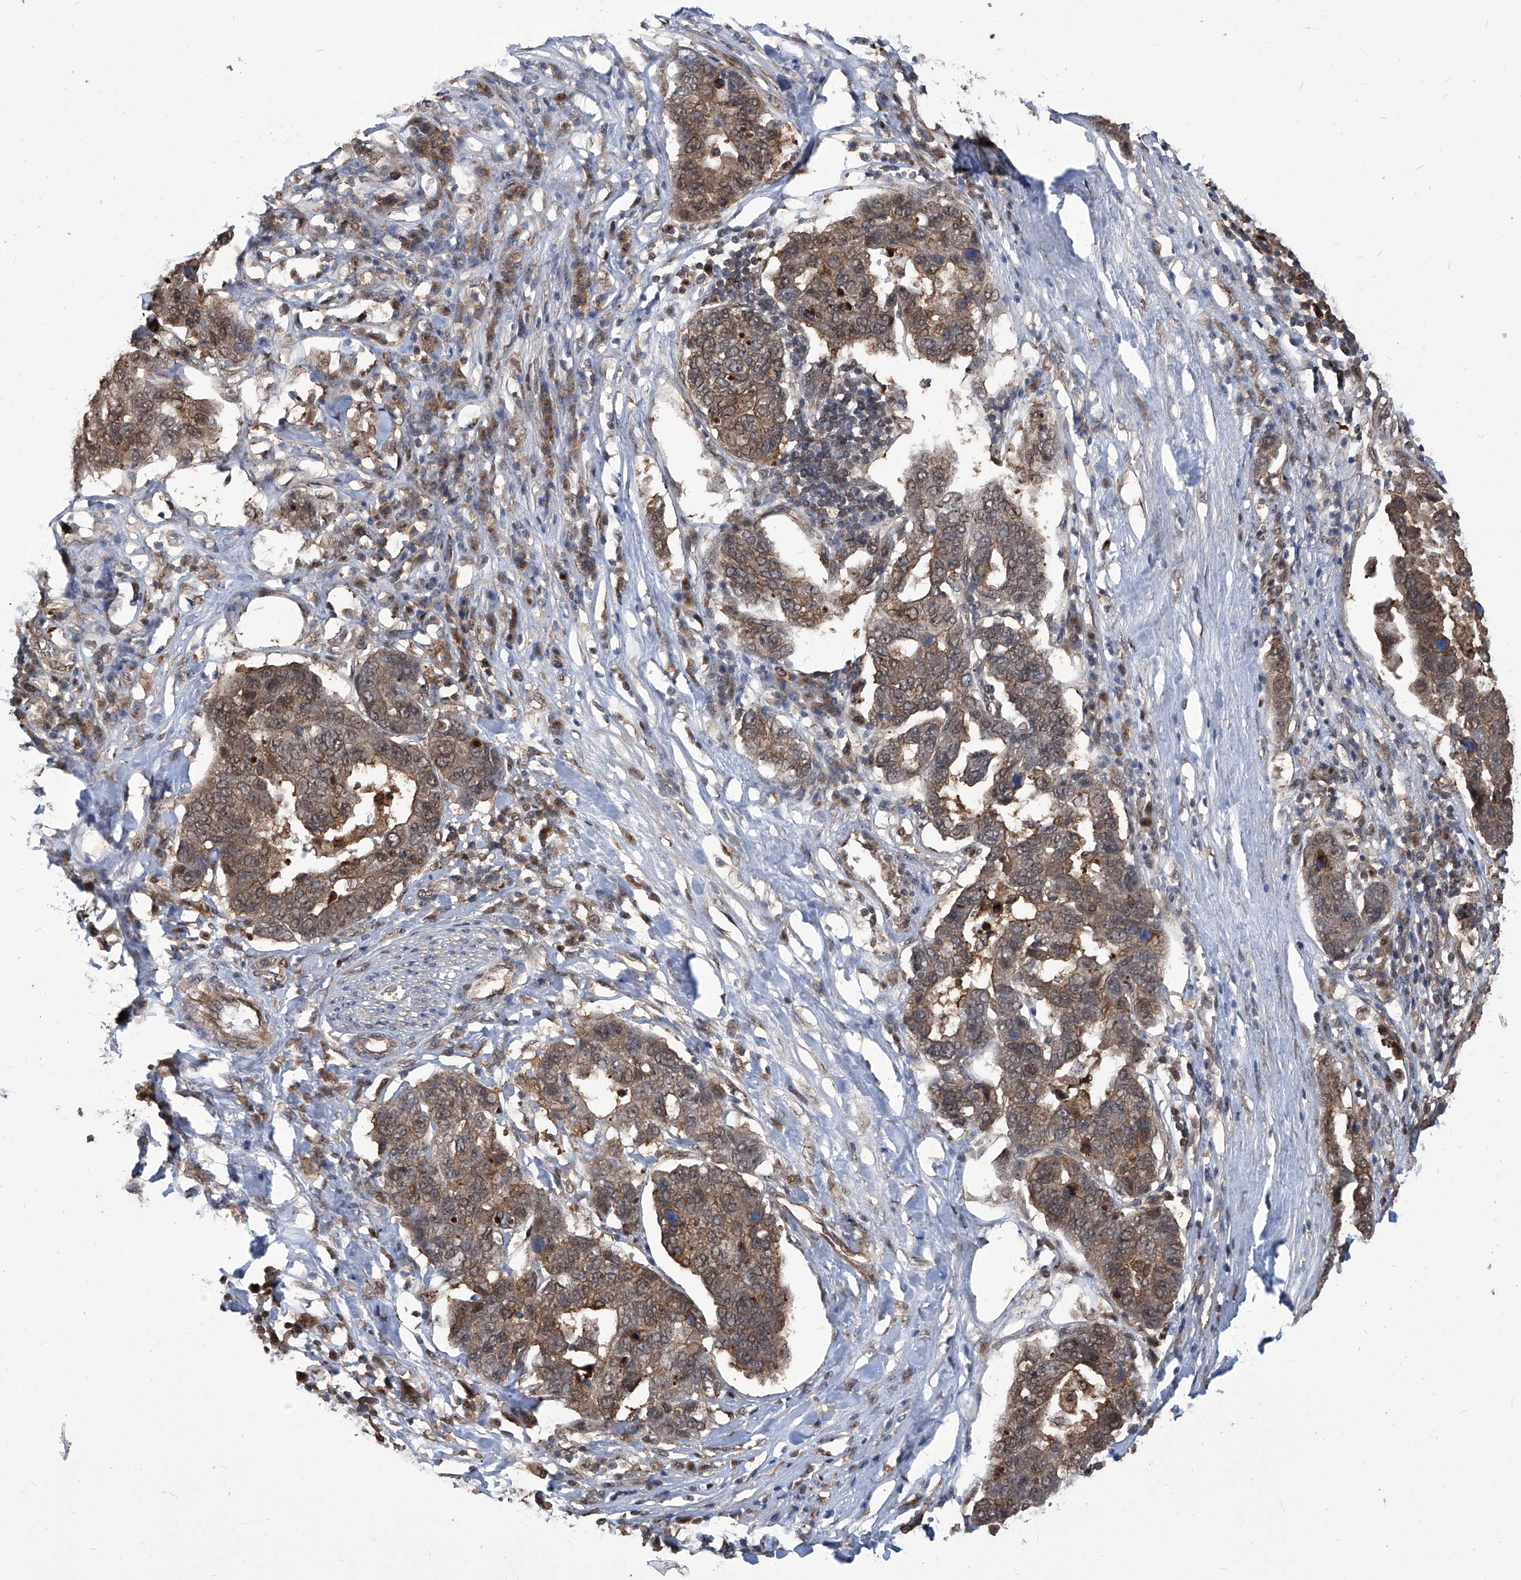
{"staining": {"intensity": "moderate", "quantity": ">75%", "location": "cytoplasmic/membranous,nuclear"}, "tissue": "pancreatic cancer", "cell_type": "Tumor cells", "image_type": "cancer", "snomed": [{"axis": "morphology", "description": "Adenocarcinoma, NOS"}, {"axis": "topography", "description": "Pancreas"}], "caption": "Protein staining of adenocarcinoma (pancreatic) tissue exhibits moderate cytoplasmic/membranous and nuclear positivity in approximately >75% of tumor cells.", "gene": "PSMB1", "patient": {"sex": "female", "age": 61}}